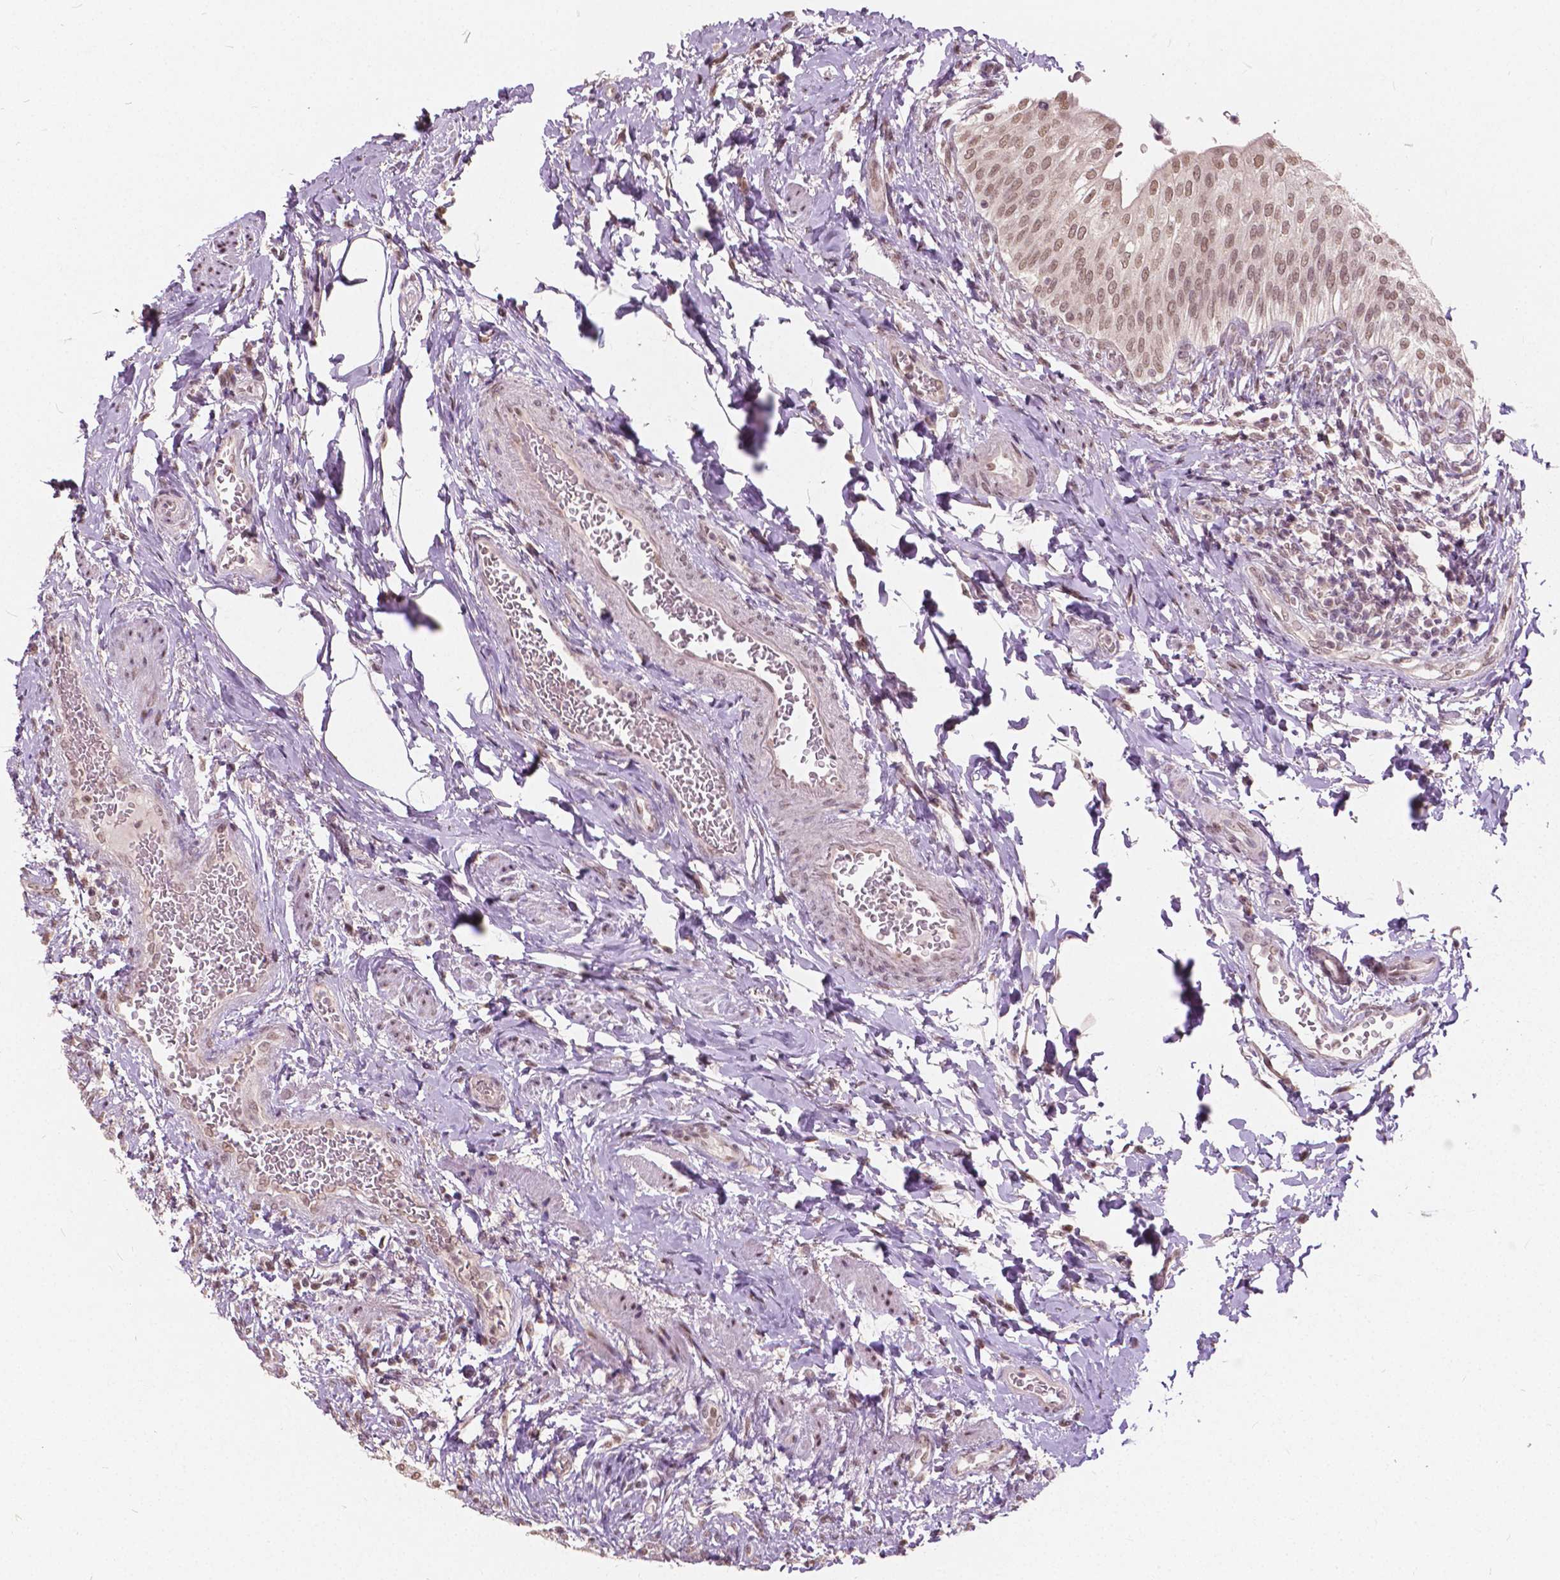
{"staining": {"intensity": "moderate", "quantity": ">75%", "location": "nuclear"}, "tissue": "urinary bladder", "cell_type": "Urothelial cells", "image_type": "normal", "snomed": [{"axis": "morphology", "description": "Normal tissue, NOS"}, {"axis": "topography", "description": "Urinary bladder"}, {"axis": "topography", "description": "Peripheral nerve tissue"}], "caption": "Immunohistochemistry (IHC) (DAB) staining of benign urinary bladder demonstrates moderate nuclear protein positivity in about >75% of urothelial cells.", "gene": "HOXA10", "patient": {"sex": "female", "age": 60}}